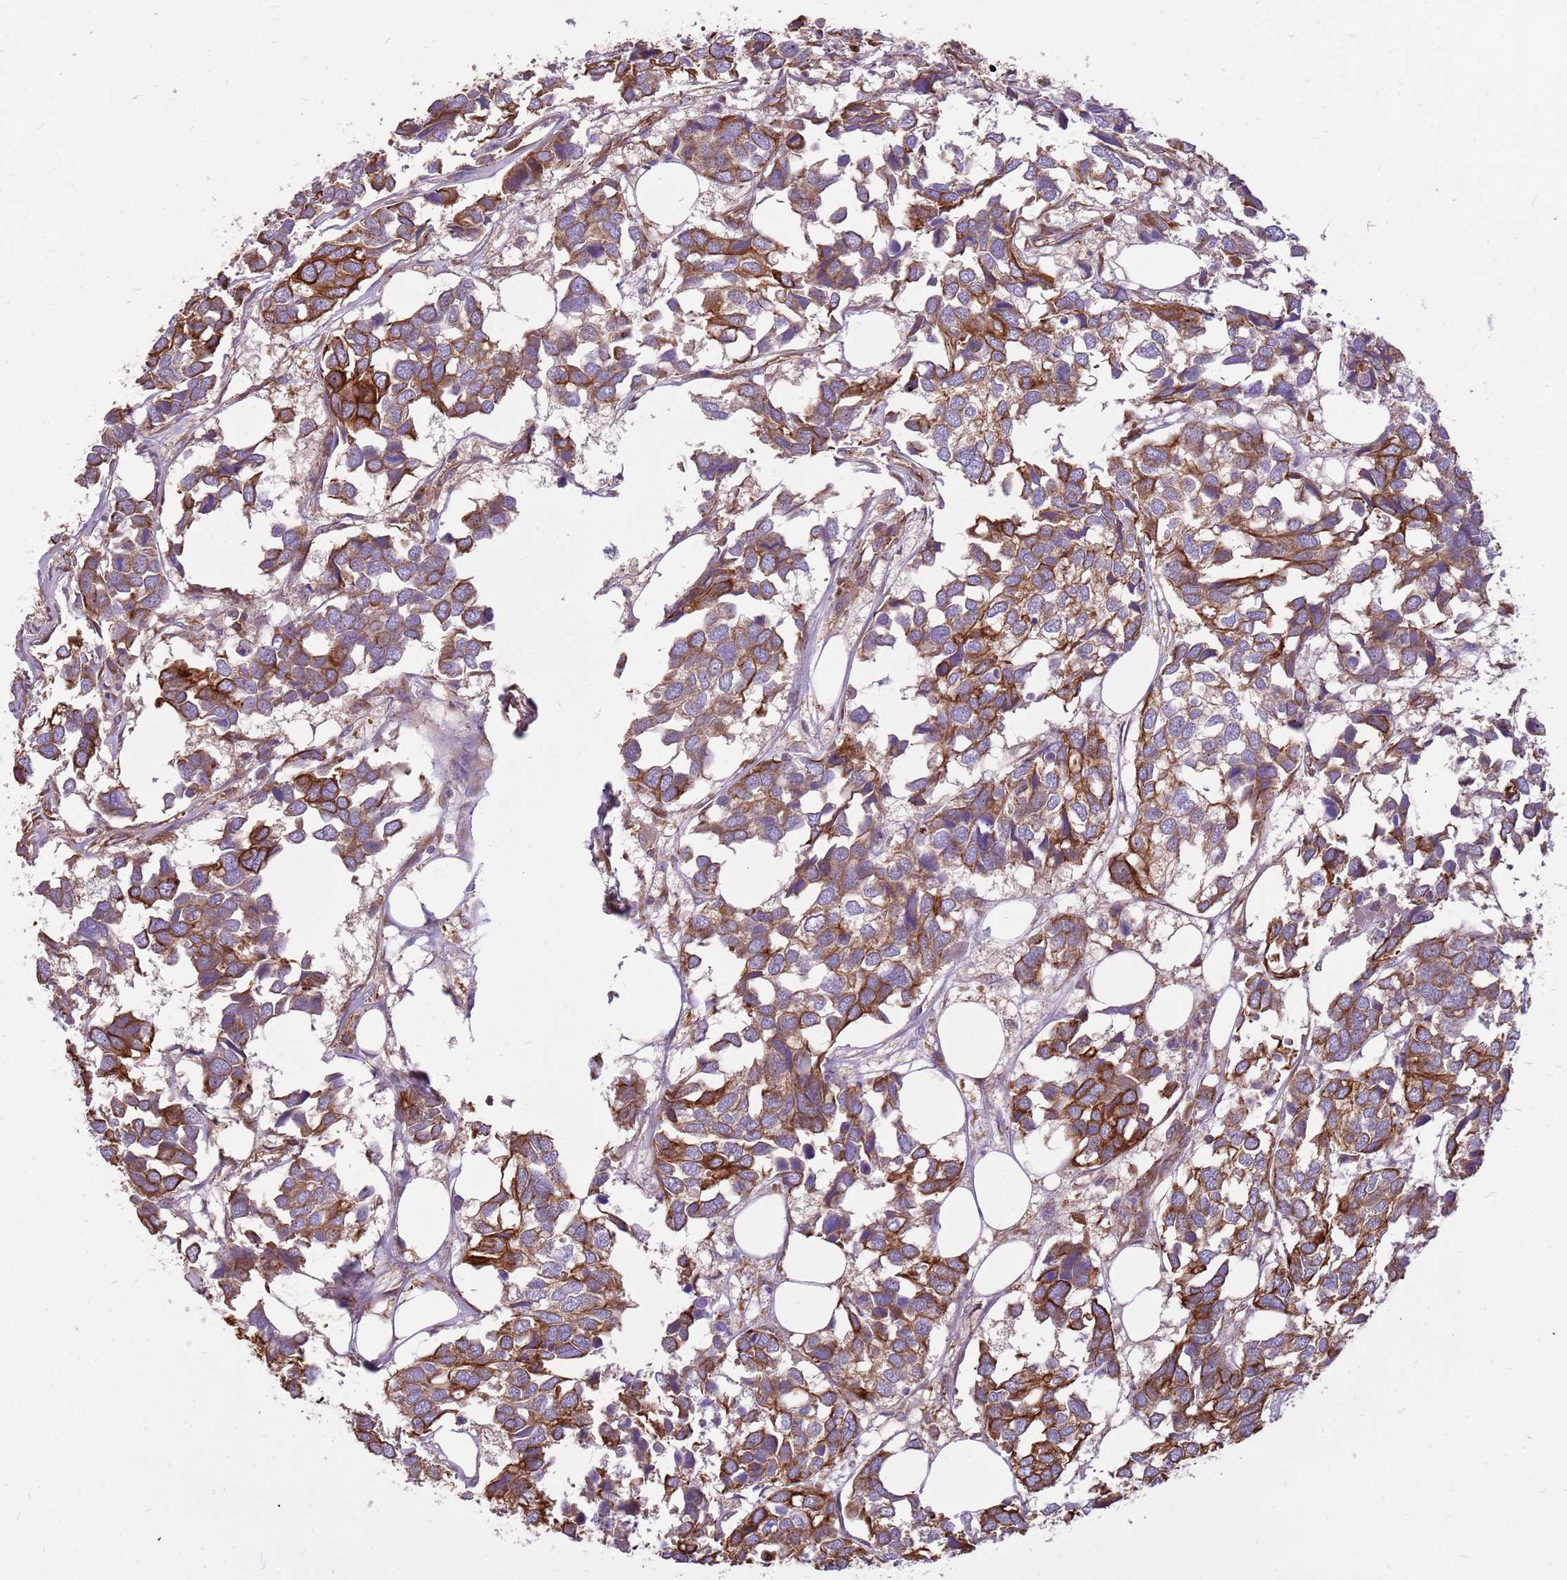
{"staining": {"intensity": "strong", "quantity": "25%-75%", "location": "cytoplasmic/membranous"}, "tissue": "breast cancer", "cell_type": "Tumor cells", "image_type": "cancer", "snomed": [{"axis": "morphology", "description": "Duct carcinoma"}, {"axis": "topography", "description": "Breast"}], "caption": "Breast intraductal carcinoma stained for a protein demonstrates strong cytoplasmic/membranous positivity in tumor cells.", "gene": "WASHC4", "patient": {"sex": "female", "age": 83}}